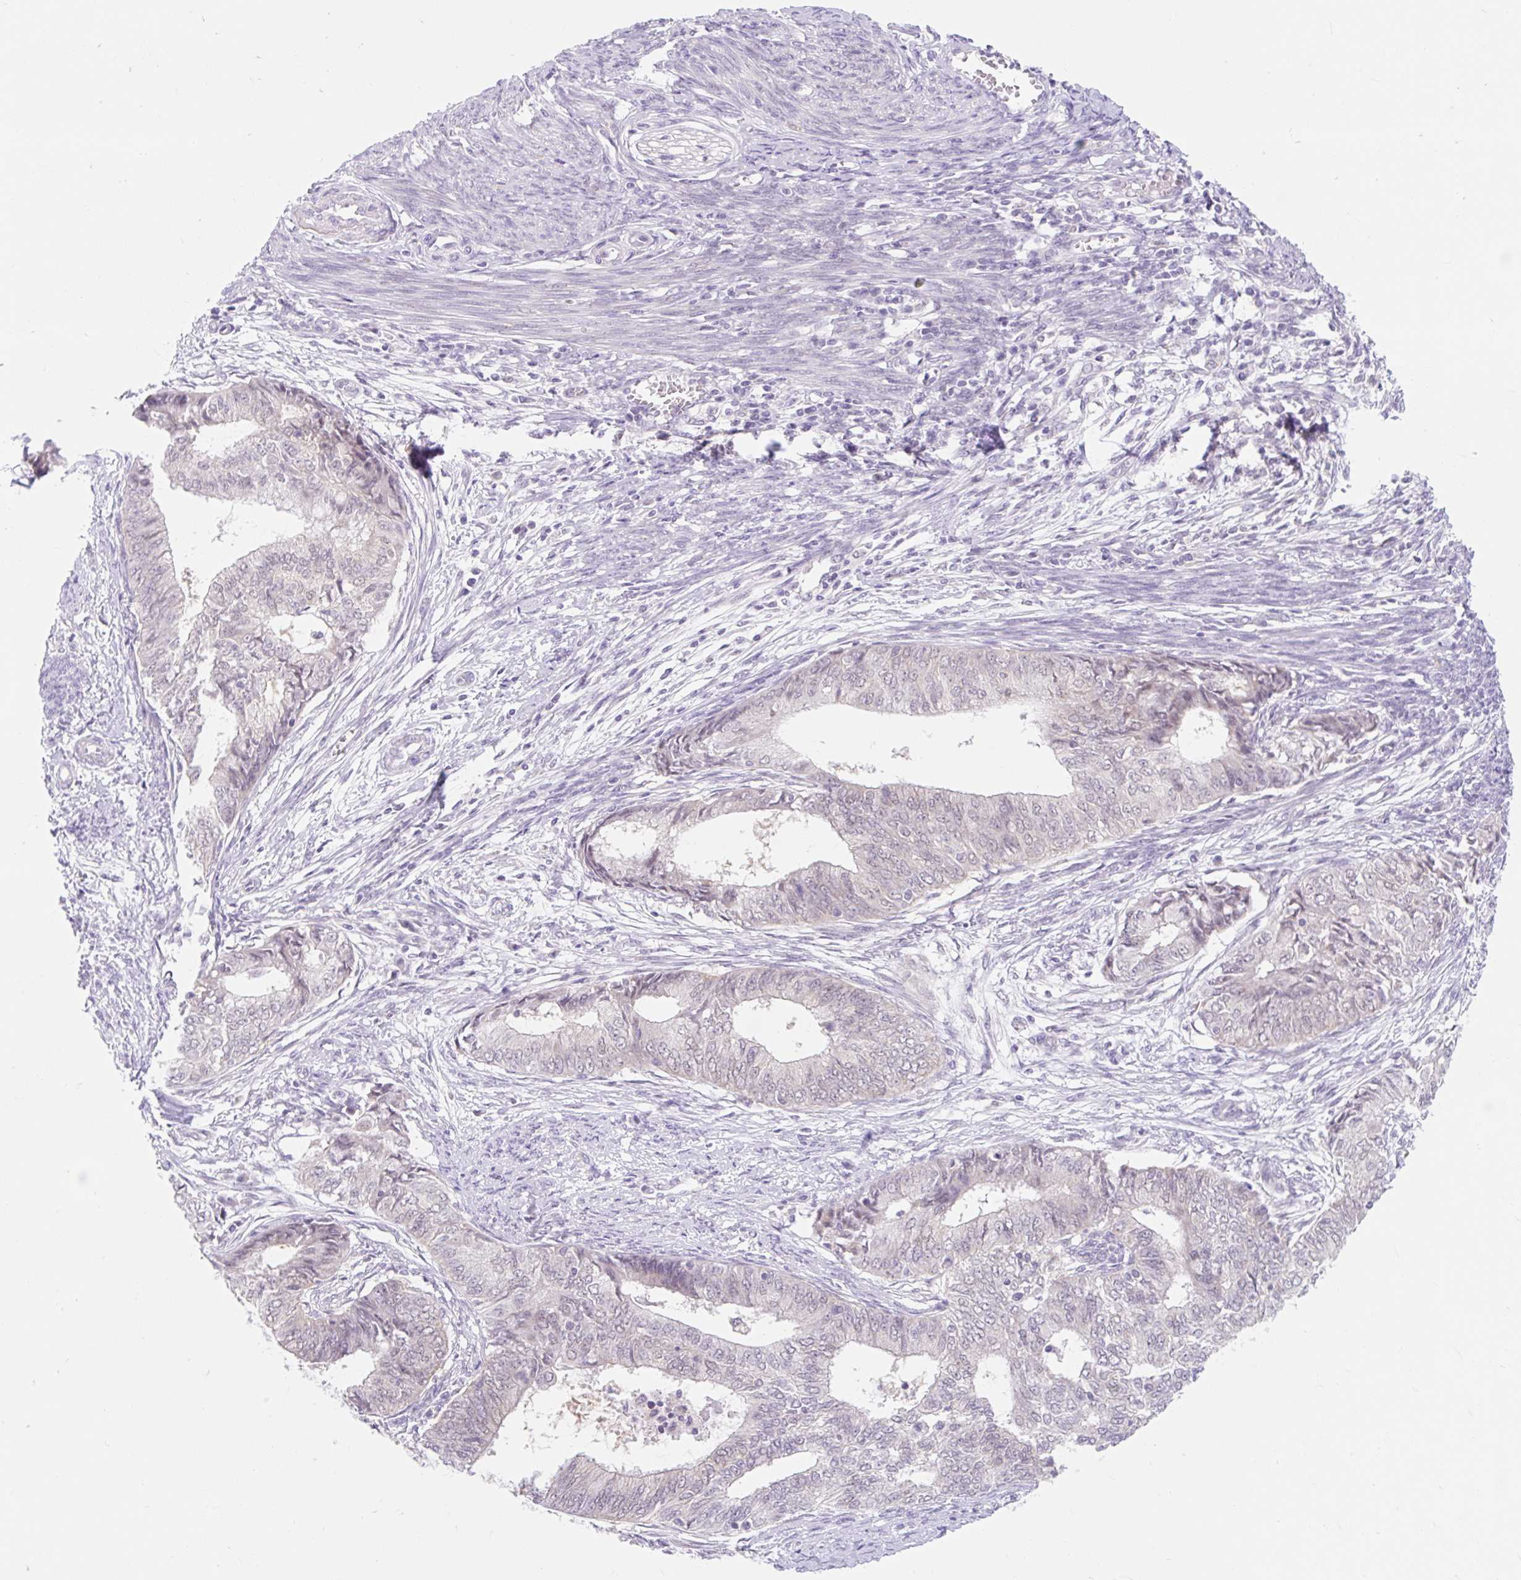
{"staining": {"intensity": "negative", "quantity": "none", "location": "none"}, "tissue": "endometrial cancer", "cell_type": "Tumor cells", "image_type": "cancer", "snomed": [{"axis": "morphology", "description": "Adenocarcinoma, NOS"}, {"axis": "topography", "description": "Endometrium"}], "caption": "Micrograph shows no protein staining in tumor cells of endometrial adenocarcinoma tissue.", "gene": "ITPK1", "patient": {"sex": "female", "age": 62}}